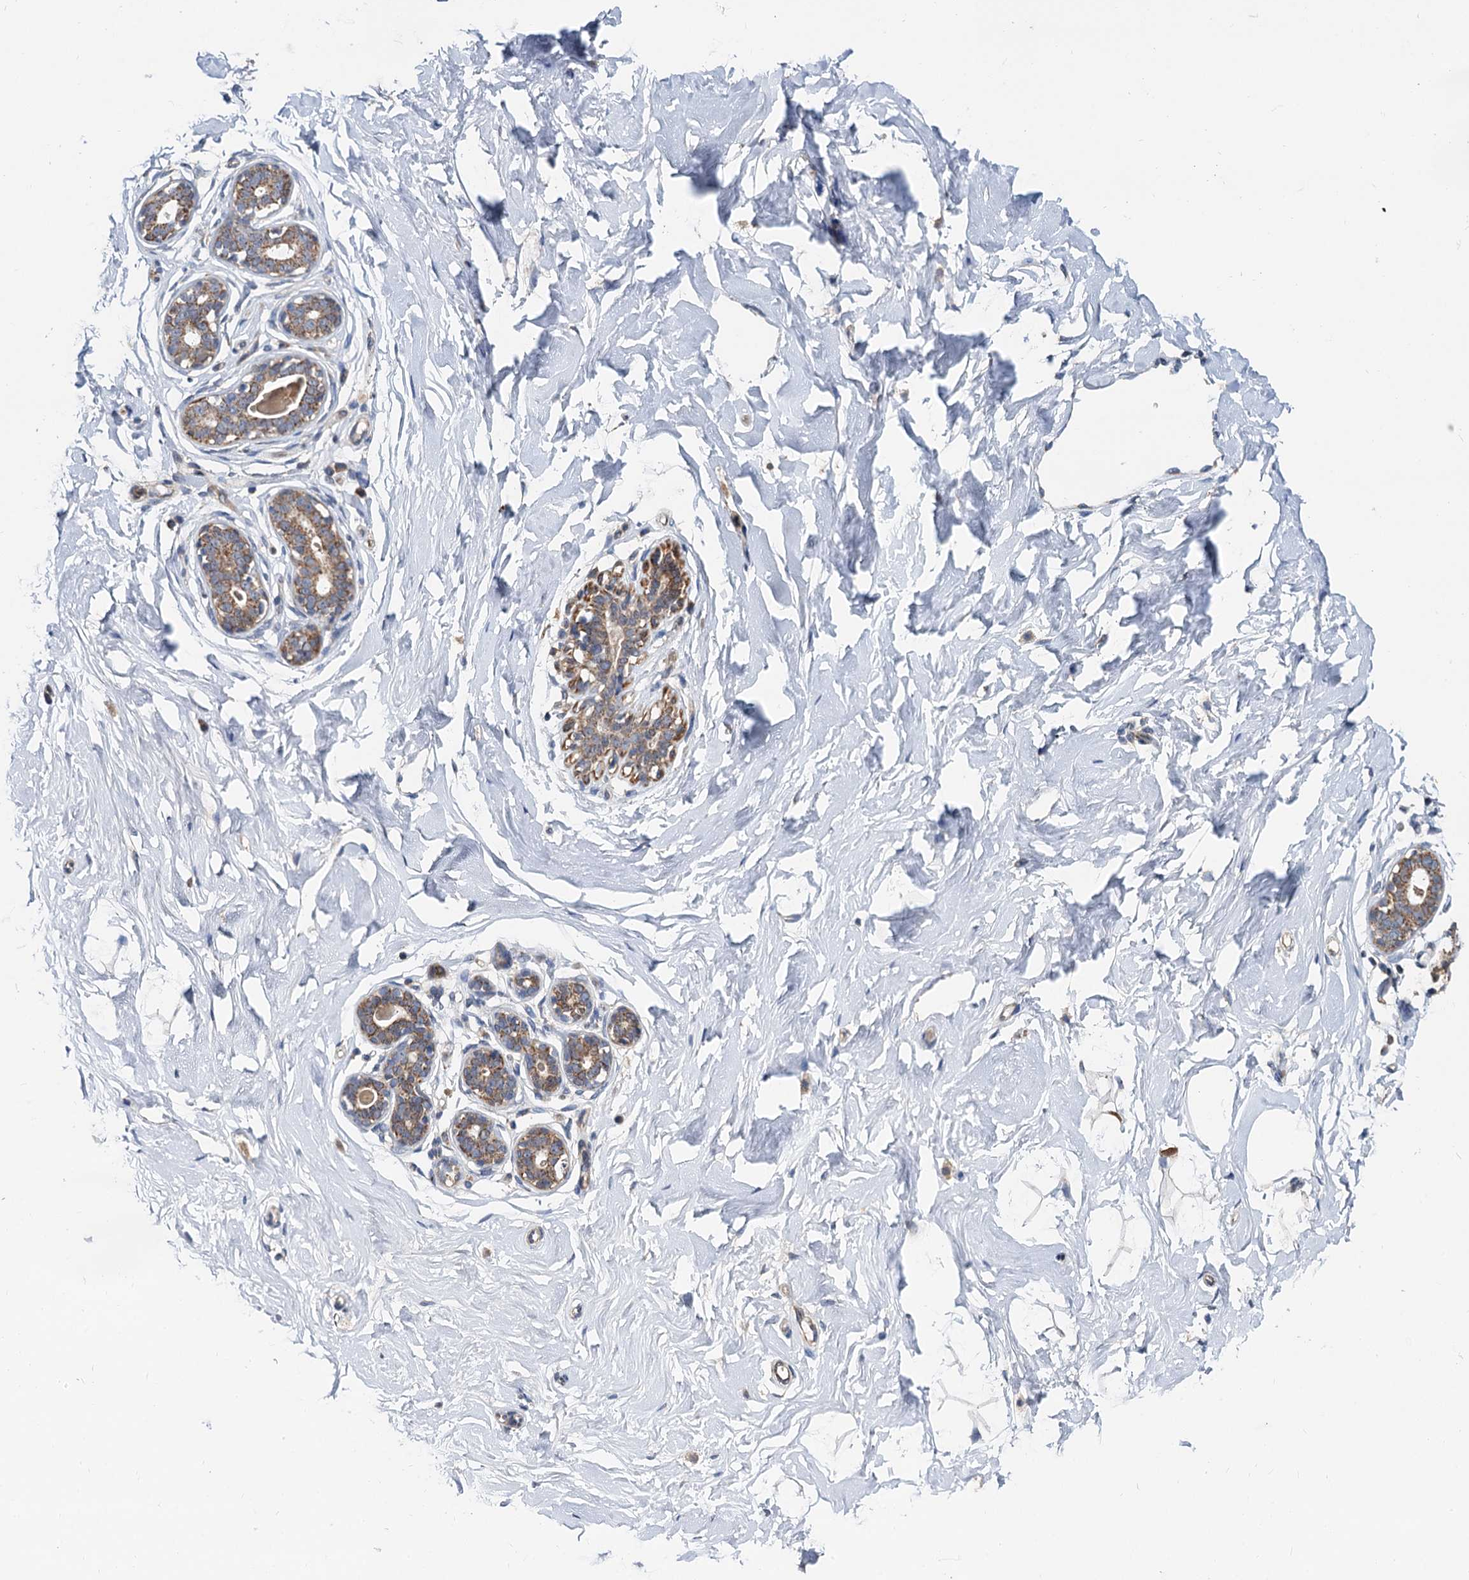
{"staining": {"intensity": "negative", "quantity": "none", "location": "none"}, "tissue": "breast", "cell_type": "Adipocytes", "image_type": "normal", "snomed": [{"axis": "morphology", "description": "Normal tissue, NOS"}, {"axis": "morphology", "description": "Adenoma, NOS"}, {"axis": "topography", "description": "Breast"}], "caption": "Protein analysis of normal breast exhibits no significant staining in adipocytes. (Brightfield microscopy of DAB IHC at high magnification).", "gene": "ALKBH7", "patient": {"sex": "female", "age": 23}}